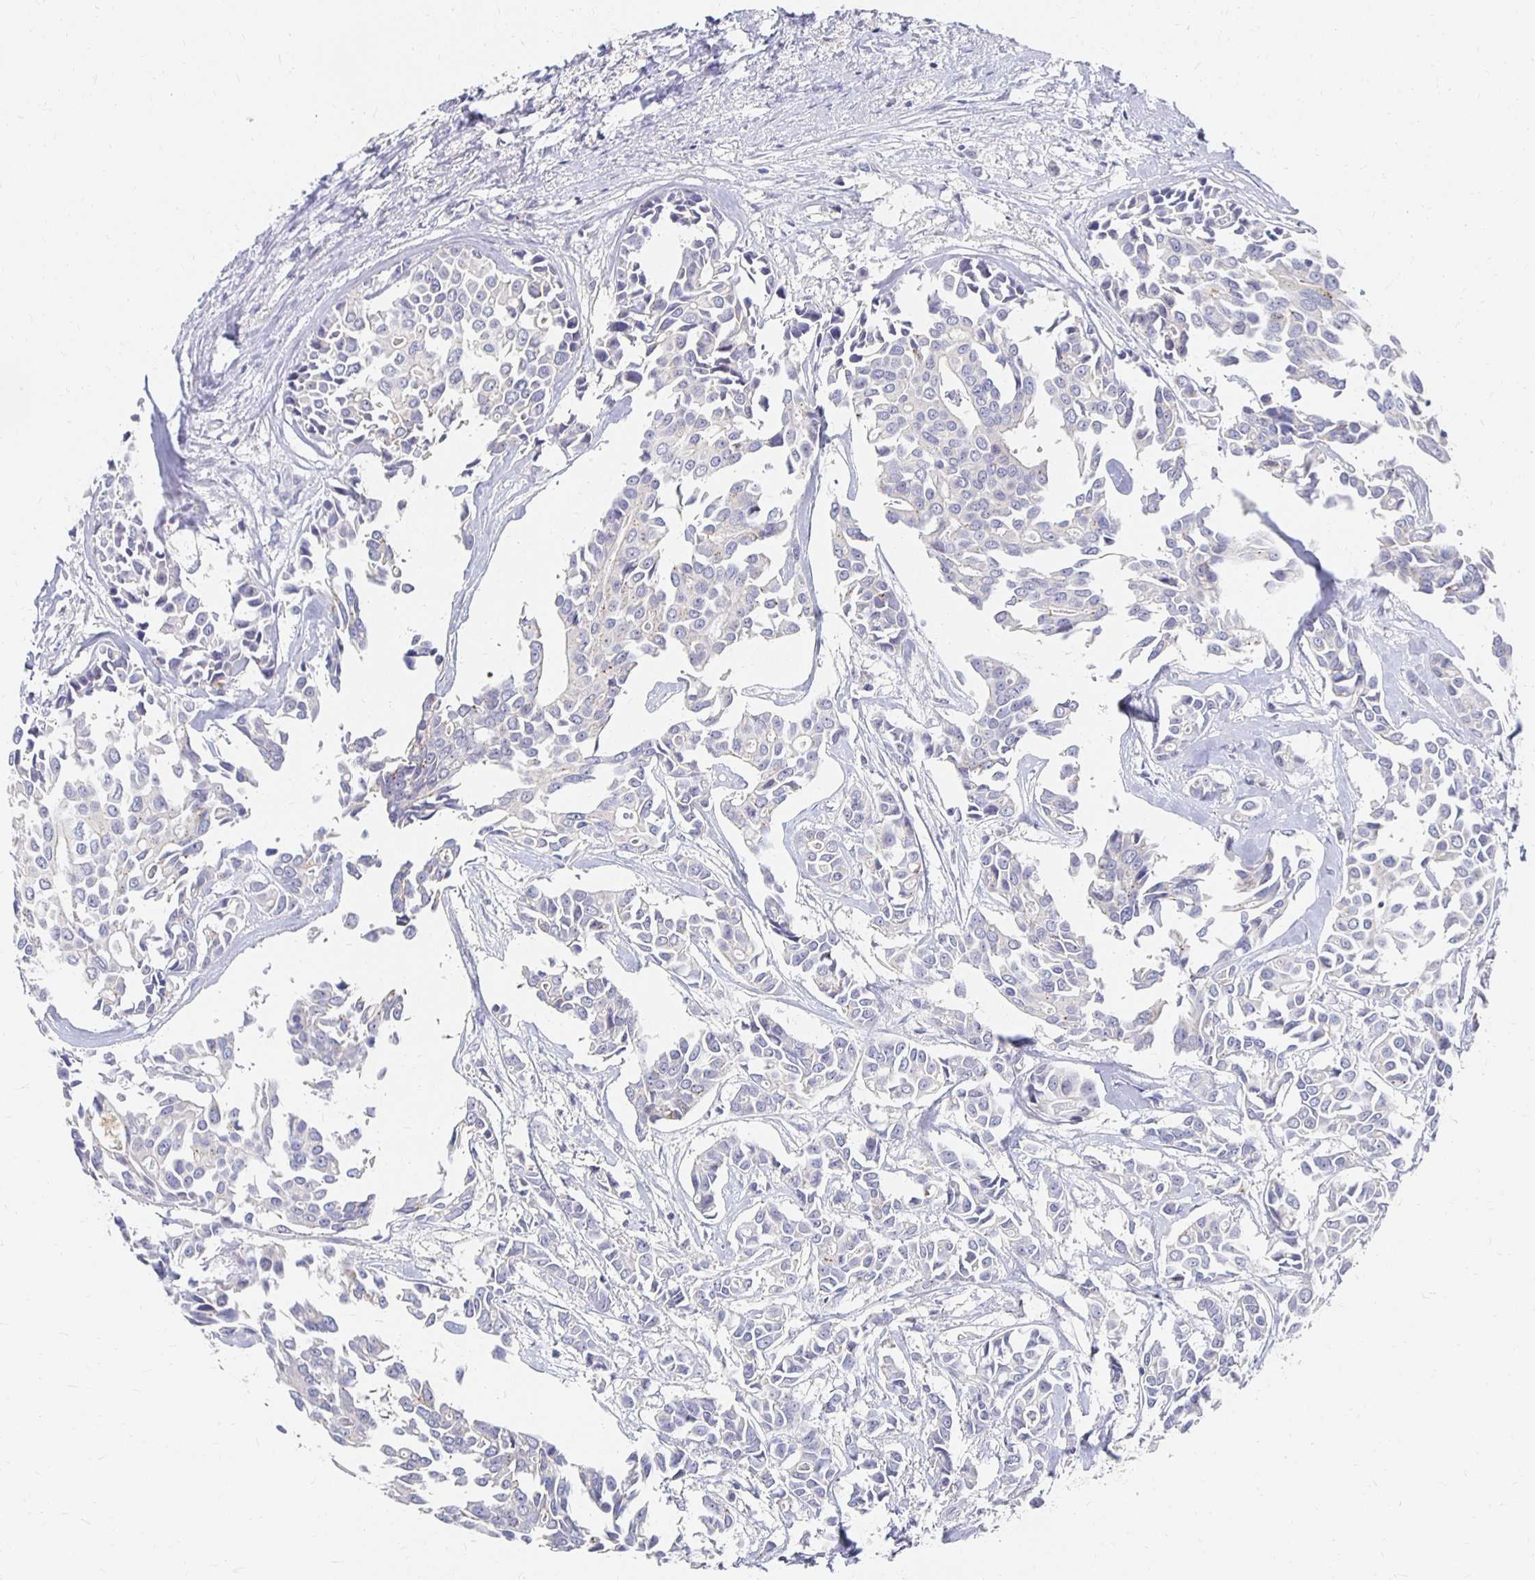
{"staining": {"intensity": "negative", "quantity": "none", "location": "none"}, "tissue": "breast cancer", "cell_type": "Tumor cells", "image_type": "cancer", "snomed": [{"axis": "morphology", "description": "Duct carcinoma"}, {"axis": "topography", "description": "Breast"}], "caption": "Protein analysis of breast cancer (infiltrating ductal carcinoma) exhibits no significant positivity in tumor cells.", "gene": "FKRP", "patient": {"sex": "female", "age": 54}}